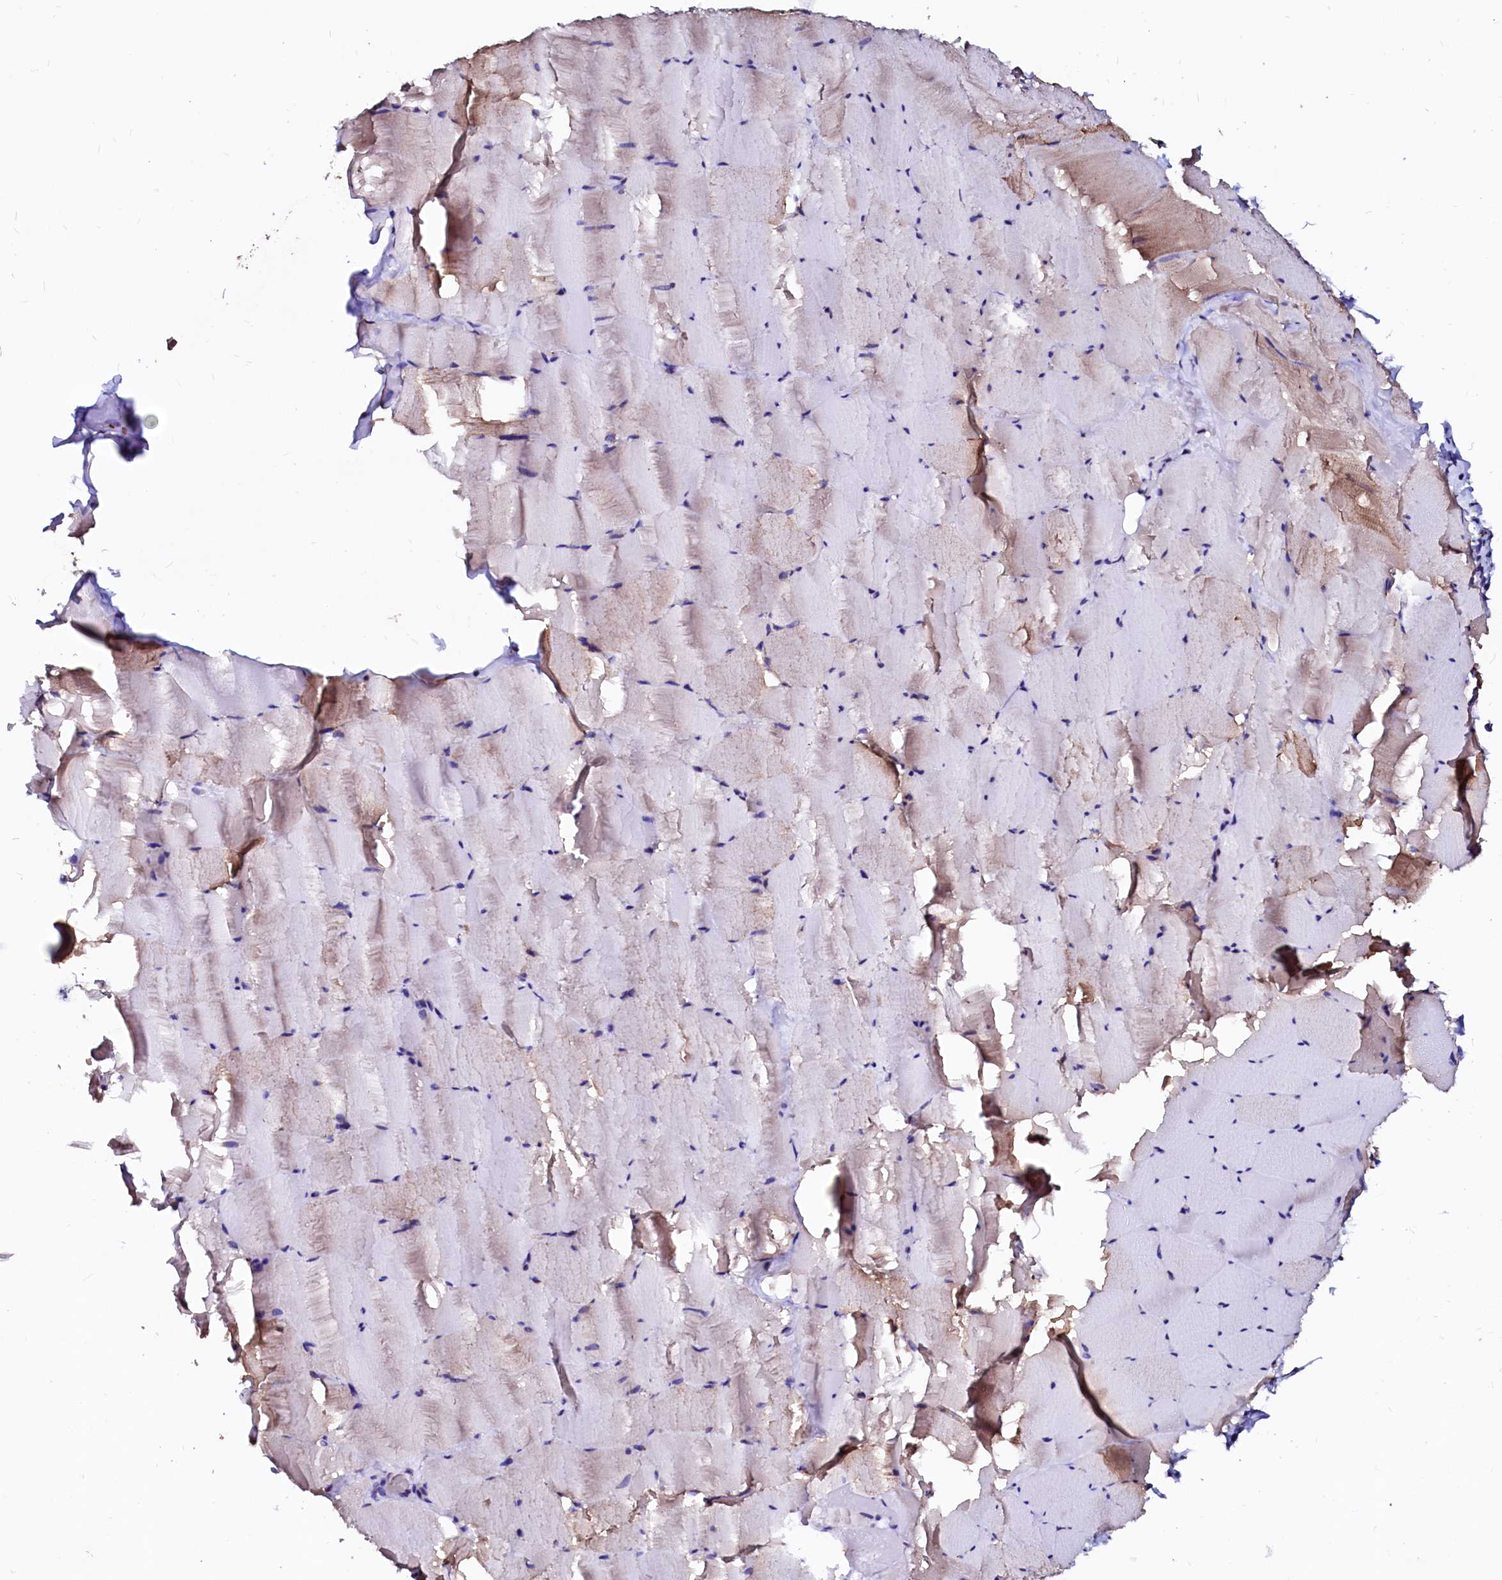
{"staining": {"intensity": "moderate", "quantity": "25%-75%", "location": "cytoplasmic/membranous"}, "tissue": "skeletal muscle", "cell_type": "Myocytes", "image_type": "normal", "snomed": [{"axis": "morphology", "description": "Normal tissue, NOS"}, {"axis": "topography", "description": "Skeletal muscle"}], "caption": "A high-resolution photomicrograph shows immunohistochemistry staining of unremarkable skeletal muscle, which demonstrates moderate cytoplasmic/membranous expression in approximately 25%-75% of myocytes.", "gene": "LMAN1", "patient": {"sex": "male", "age": 62}}